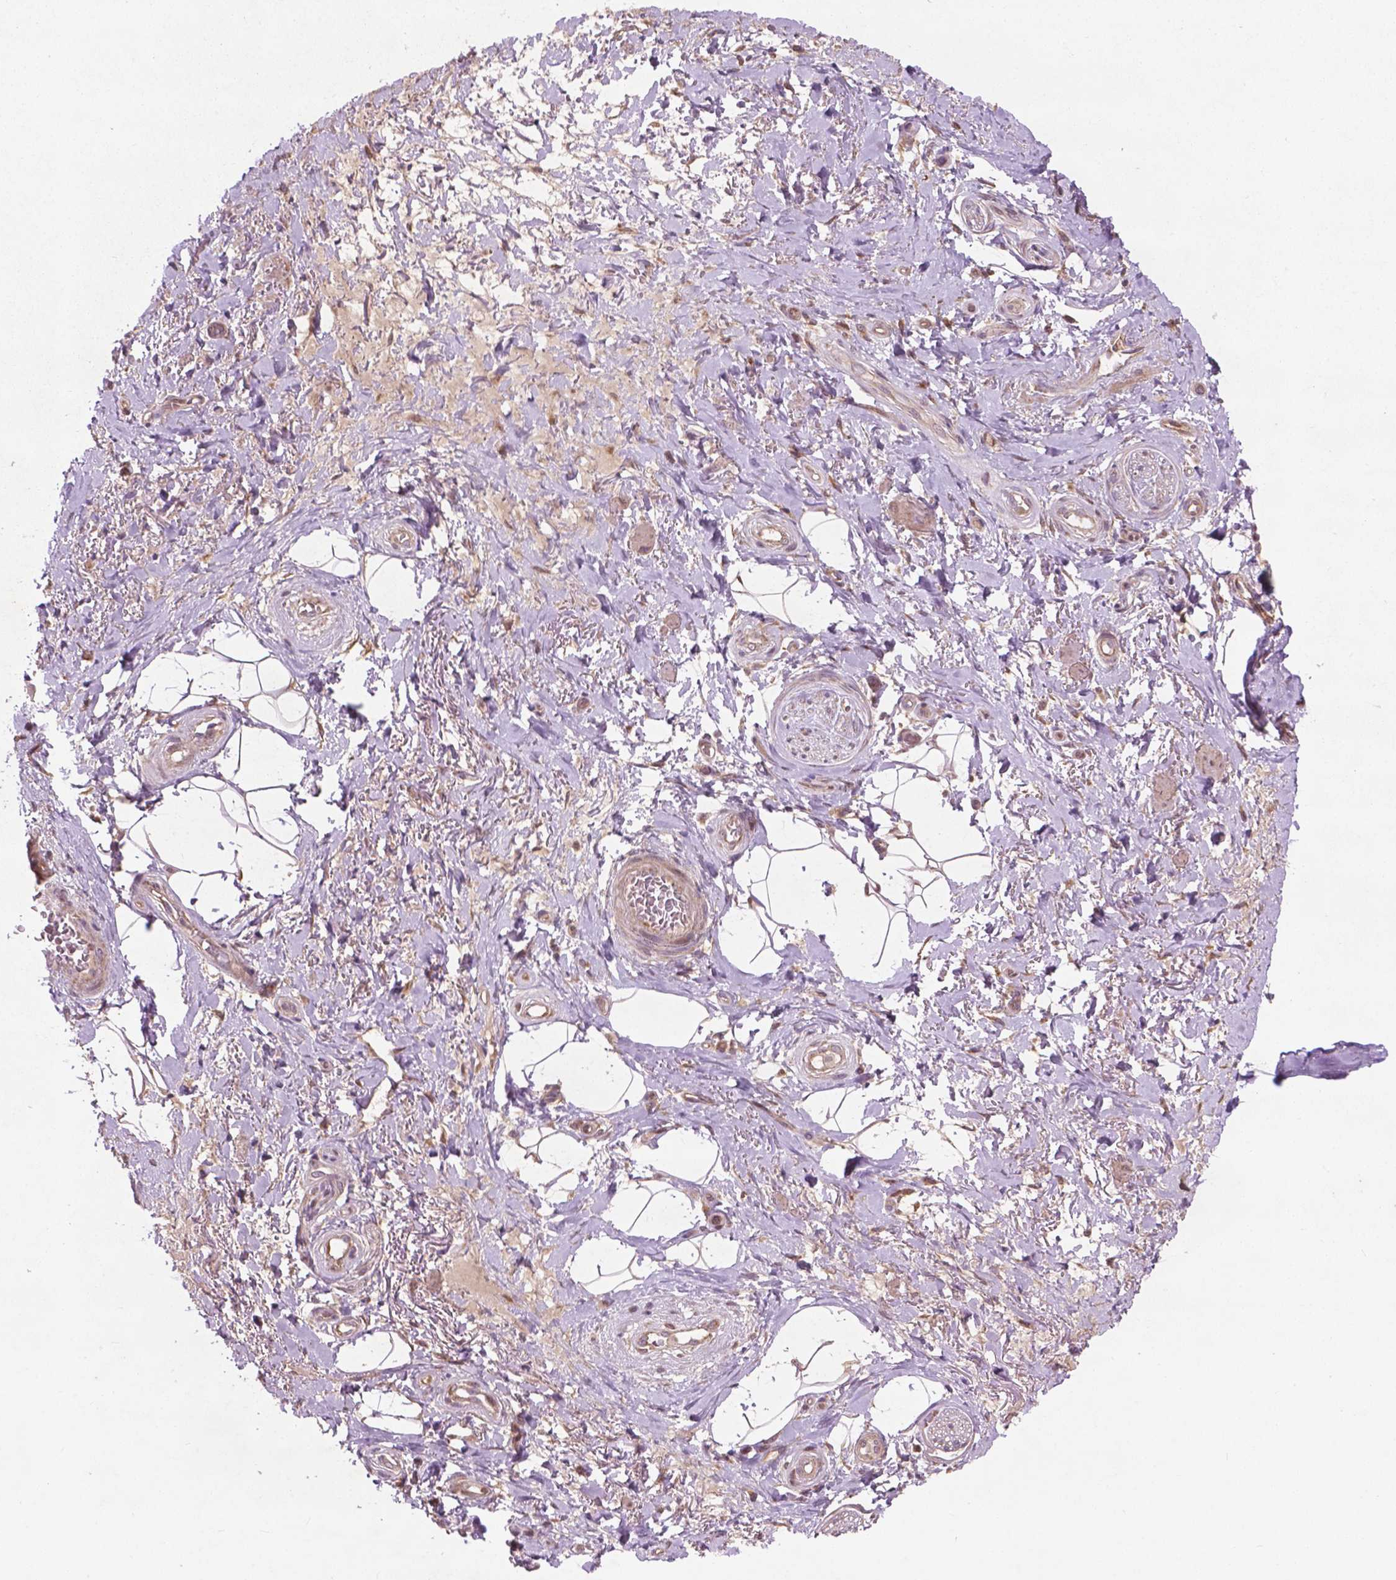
{"staining": {"intensity": "moderate", "quantity": ">75%", "location": "cytoplasmic/membranous"}, "tissue": "adipose tissue", "cell_type": "Adipocytes", "image_type": "normal", "snomed": [{"axis": "morphology", "description": "Normal tissue, NOS"}, {"axis": "topography", "description": "Anal"}, {"axis": "topography", "description": "Peripheral nerve tissue"}], "caption": "This histopathology image shows immunohistochemistry staining of unremarkable human adipose tissue, with medium moderate cytoplasmic/membranous expression in approximately >75% of adipocytes.", "gene": "B3GALNT2", "patient": {"sex": "male", "age": 53}}